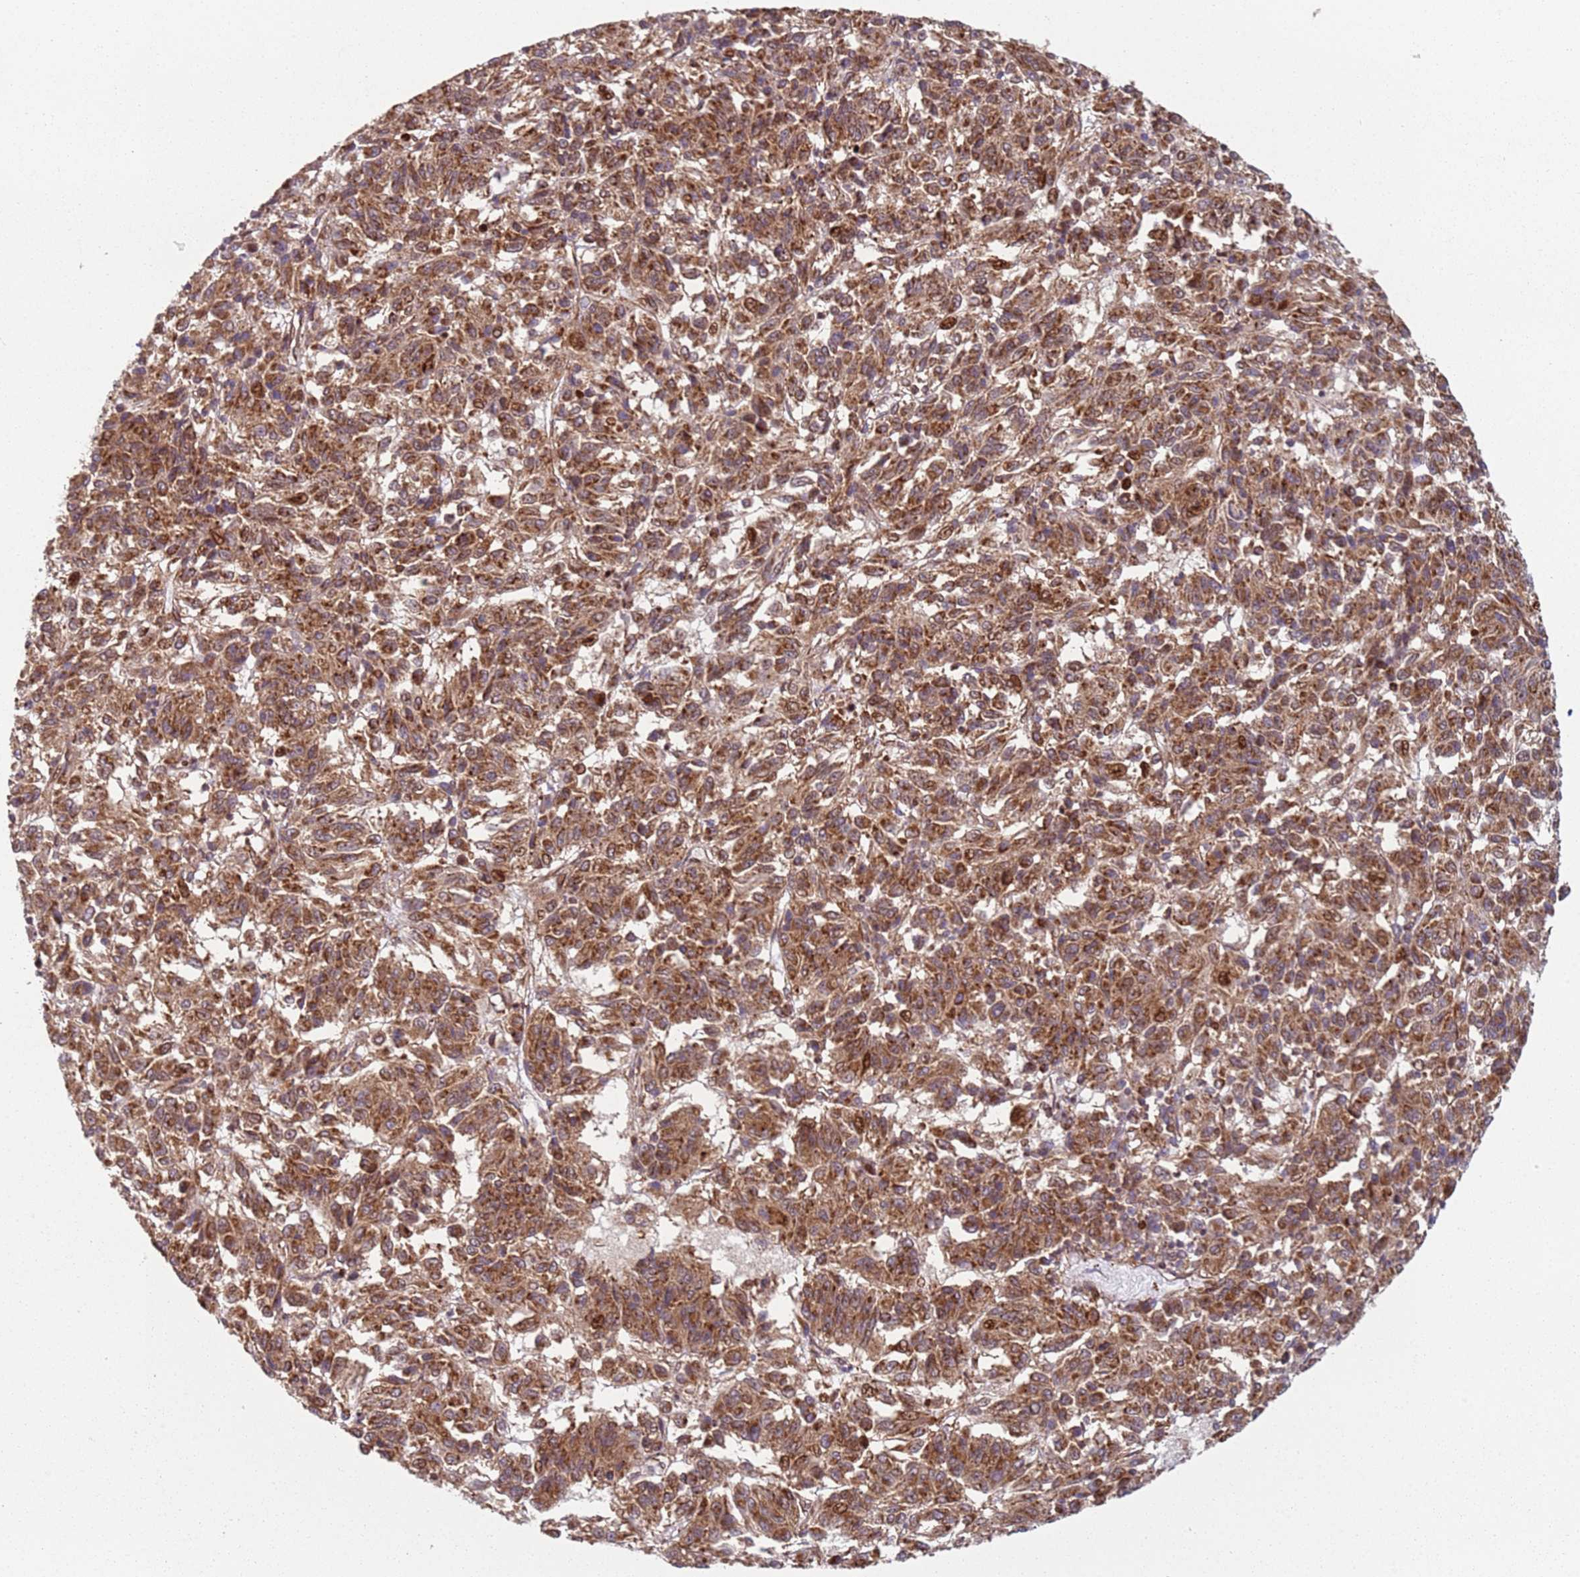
{"staining": {"intensity": "strong", "quantity": ">75%", "location": "cytoplasmic/membranous,nuclear"}, "tissue": "melanoma", "cell_type": "Tumor cells", "image_type": "cancer", "snomed": [{"axis": "morphology", "description": "Malignant melanoma, Metastatic site"}, {"axis": "topography", "description": "Lung"}], "caption": "Malignant melanoma (metastatic site) stained for a protein reveals strong cytoplasmic/membranous and nuclear positivity in tumor cells. The staining is performed using DAB brown chromogen to label protein expression. The nuclei are counter-stained blue using hematoxylin.", "gene": "HNRNPLL", "patient": {"sex": "male", "age": 64}}